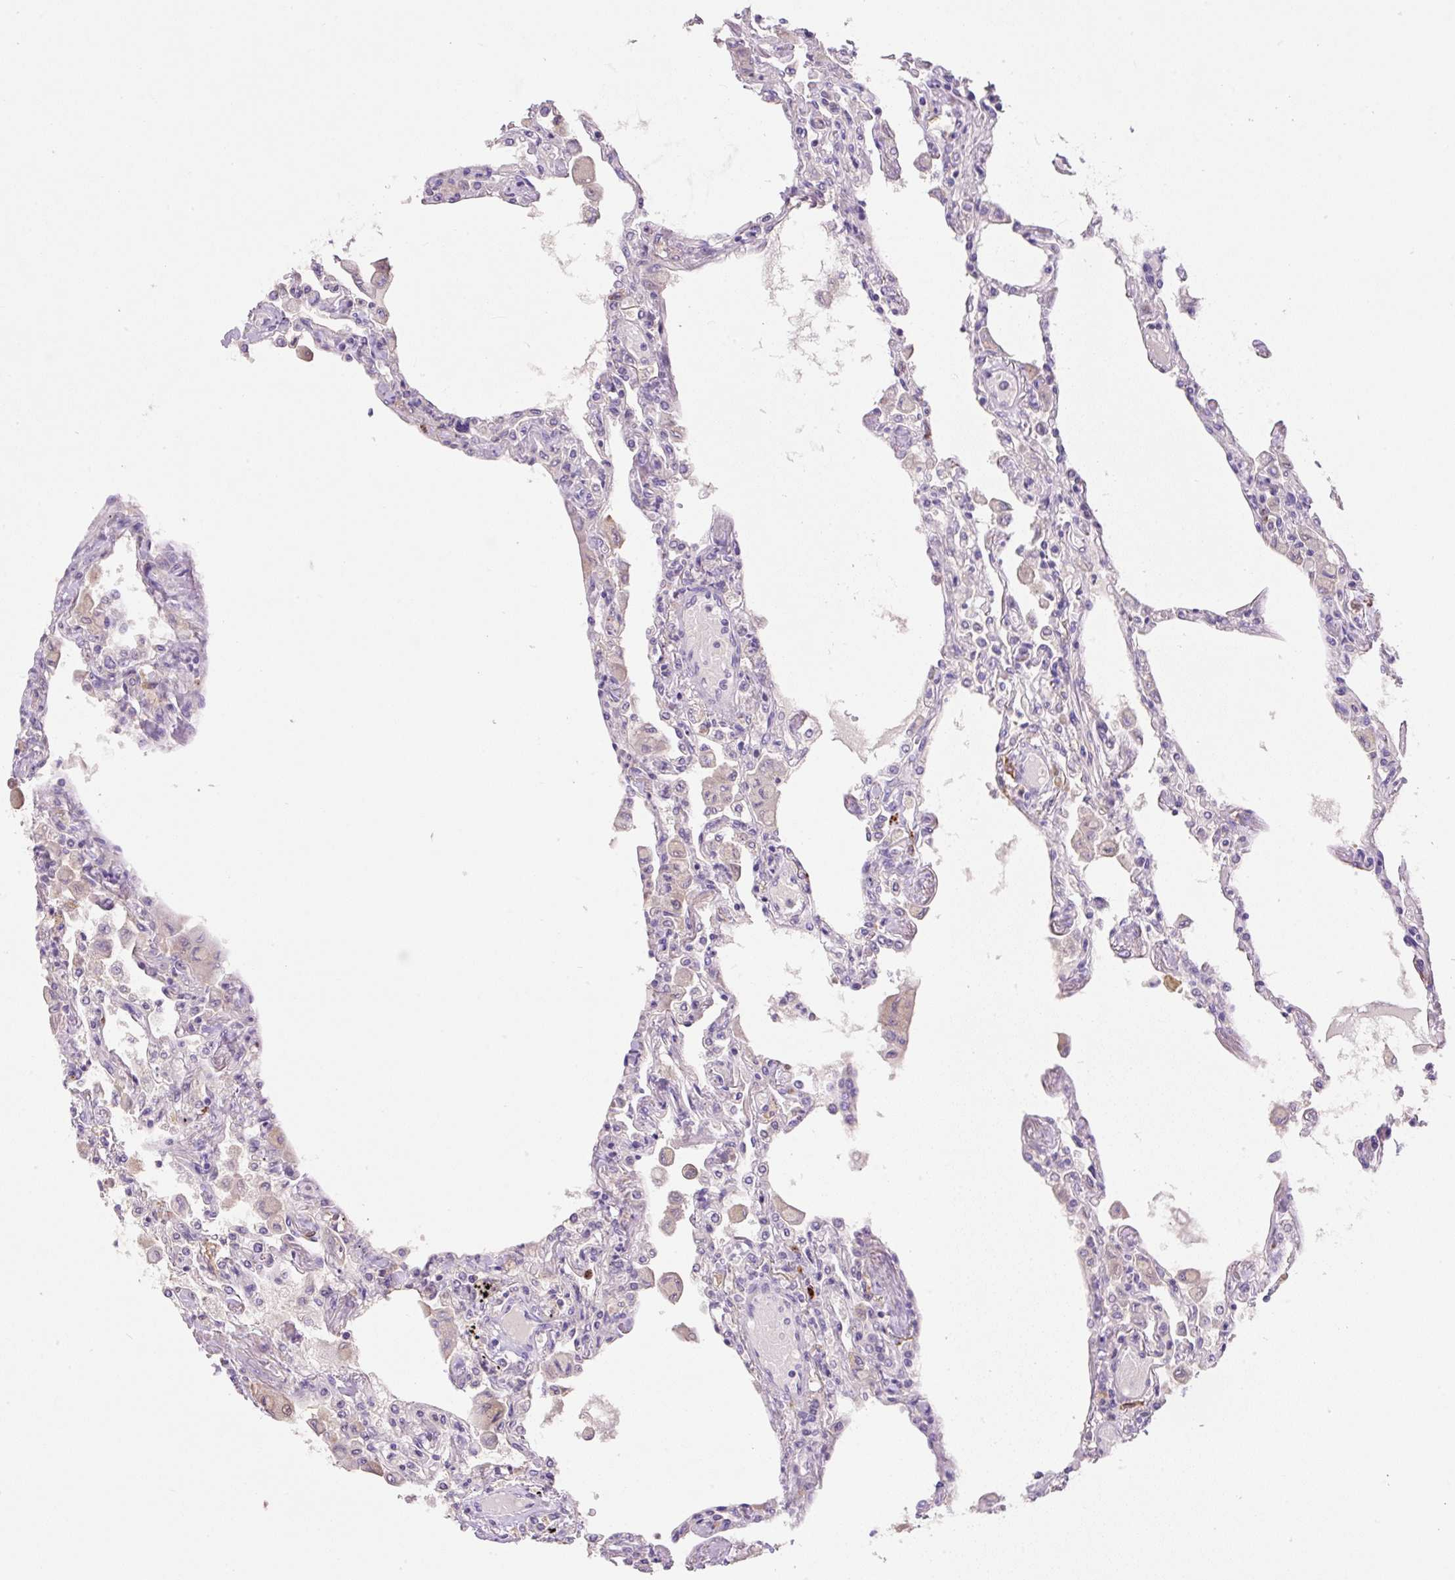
{"staining": {"intensity": "negative", "quantity": "none", "location": "none"}, "tissue": "lung", "cell_type": "Alveolar cells", "image_type": "normal", "snomed": [{"axis": "morphology", "description": "Normal tissue, NOS"}, {"axis": "topography", "description": "Bronchus"}, {"axis": "topography", "description": "Lung"}], "caption": "The histopathology image reveals no staining of alveolar cells in normal lung. (DAB (3,3'-diaminobenzidine) IHC visualized using brightfield microscopy, high magnification).", "gene": "TDRD15", "patient": {"sex": "female", "age": 49}}